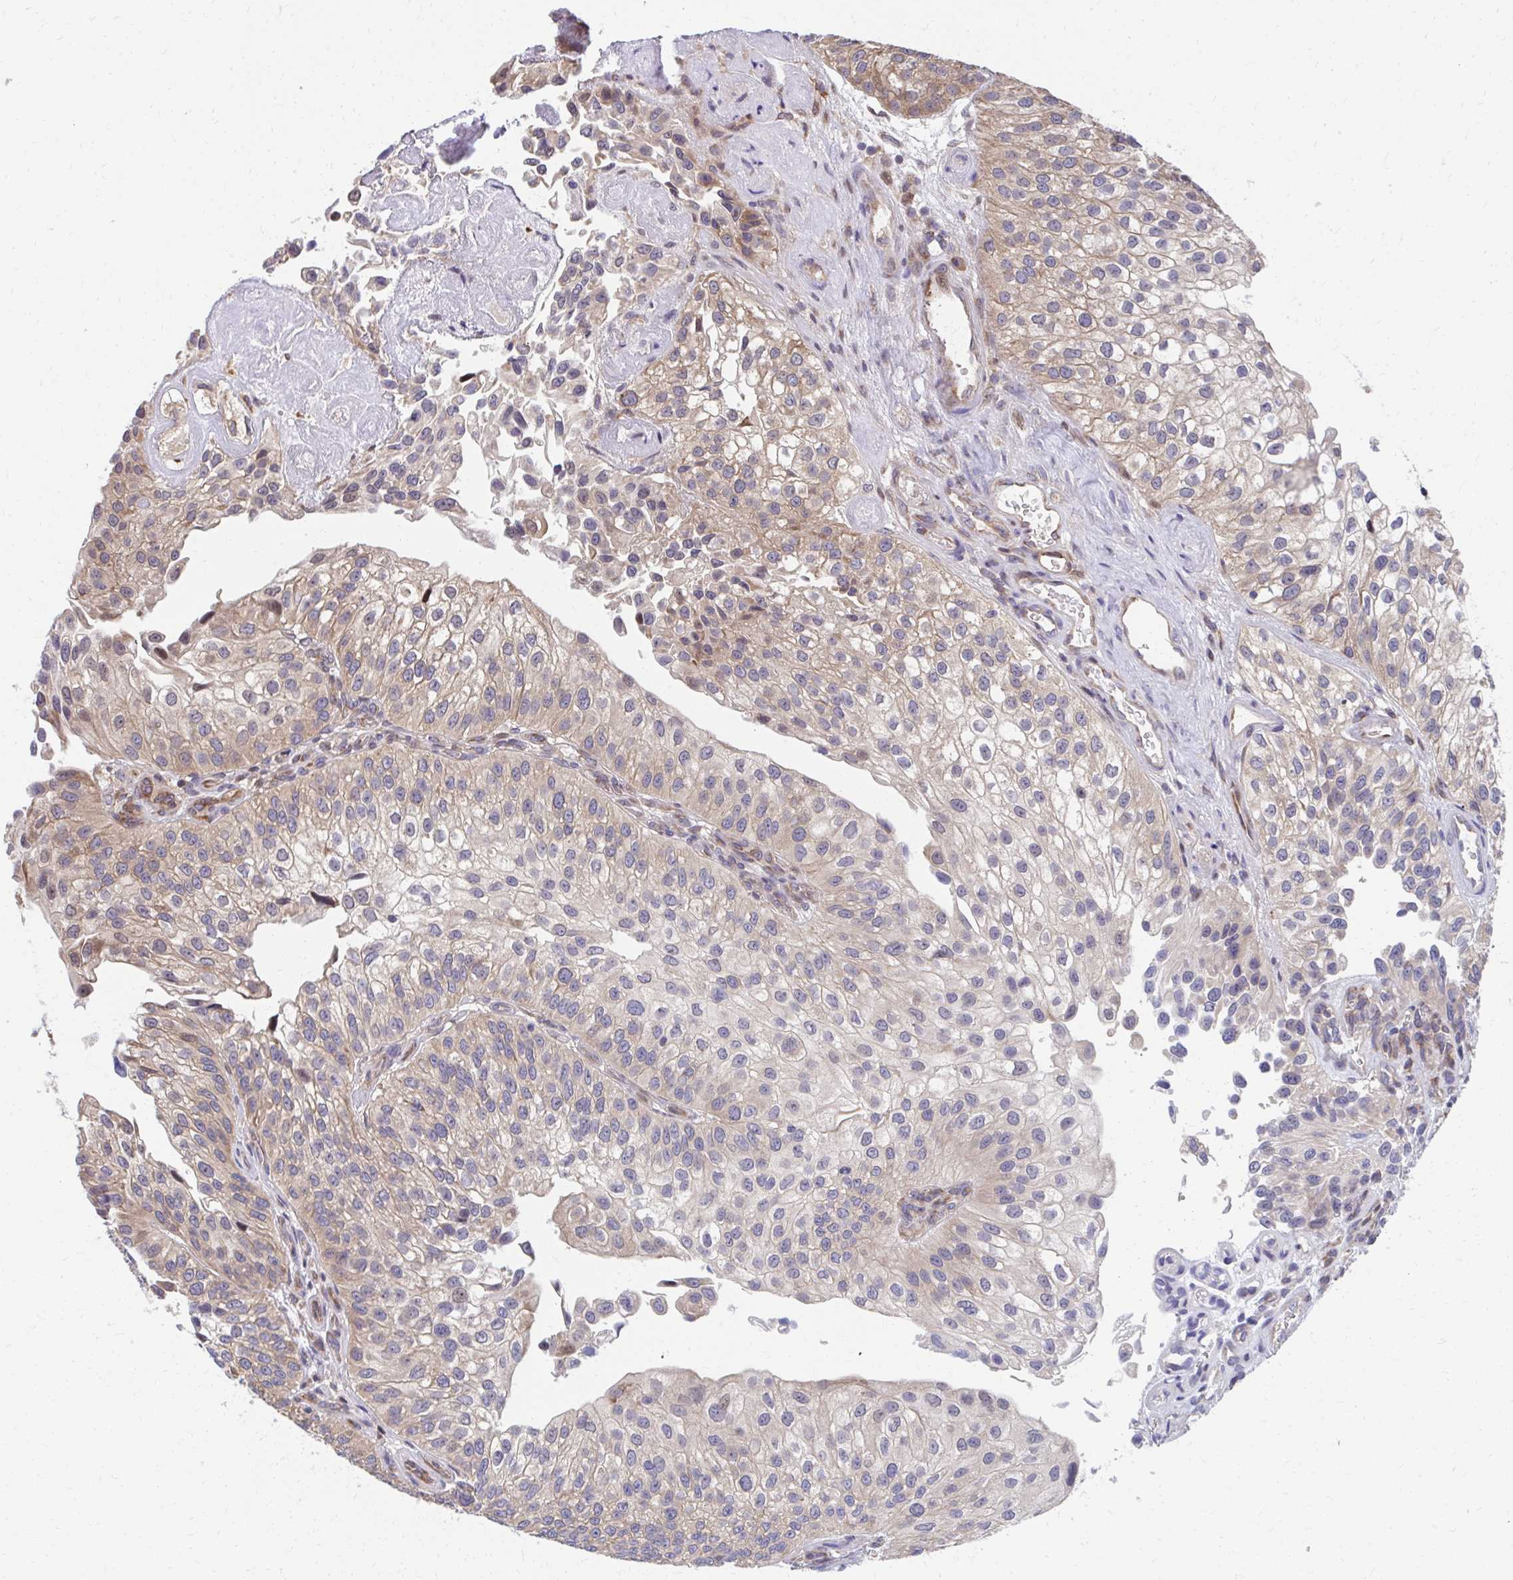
{"staining": {"intensity": "weak", "quantity": "25%-75%", "location": "cytoplasmic/membranous"}, "tissue": "urothelial cancer", "cell_type": "Tumor cells", "image_type": "cancer", "snomed": [{"axis": "morphology", "description": "Urothelial carcinoma, NOS"}, {"axis": "topography", "description": "Urinary bladder"}], "caption": "An image of human urothelial cancer stained for a protein reveals weak cytoplasmic/membranous brown staining in tumor cells. The staining was performed using DAB, with brown indicating positive protein expression. Nuclei are stained blue with hematoxylin.", "gene": "ZNF778", "patient": {"sex": "male", "age": 87}}